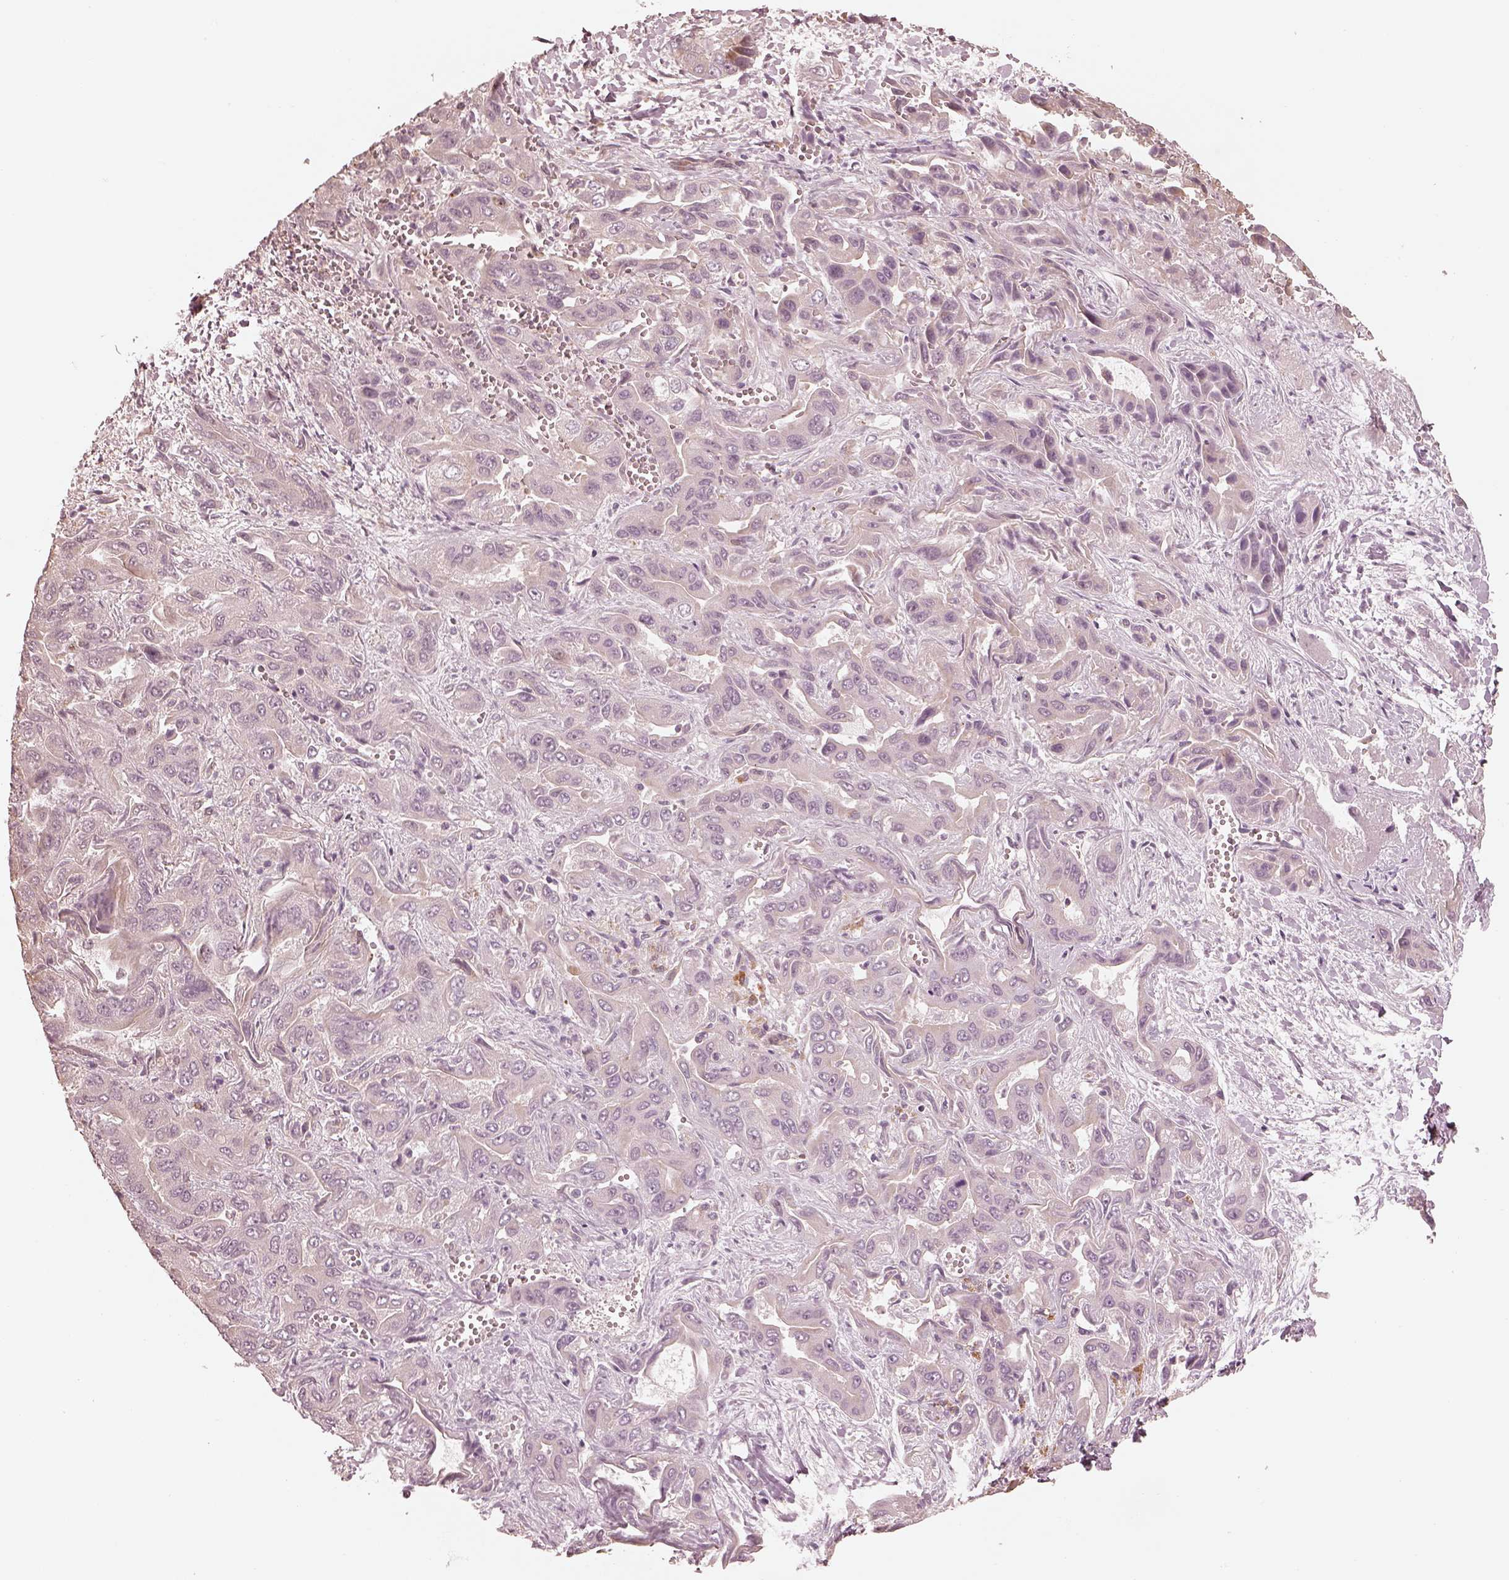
{"staining": {"intensity": "negative", "quantity": "none", "location": "none"}, "tissue": "liver cancer", "cell_type": "Tumor cells", "image_type": "cancer", "snomed": [{"axis": "morphology", "description": "Cholangiocarcinoma"}, {"axis": "topography", "description": "Liver"}], "caption": "Human liver cholangiocarcinoma stained for a protein using immunohistochemistry (IHC) exhibits no positivity in tumor cells.", "gene": "SLC25A46", "patient": {"sex": "female", "age": 52}}